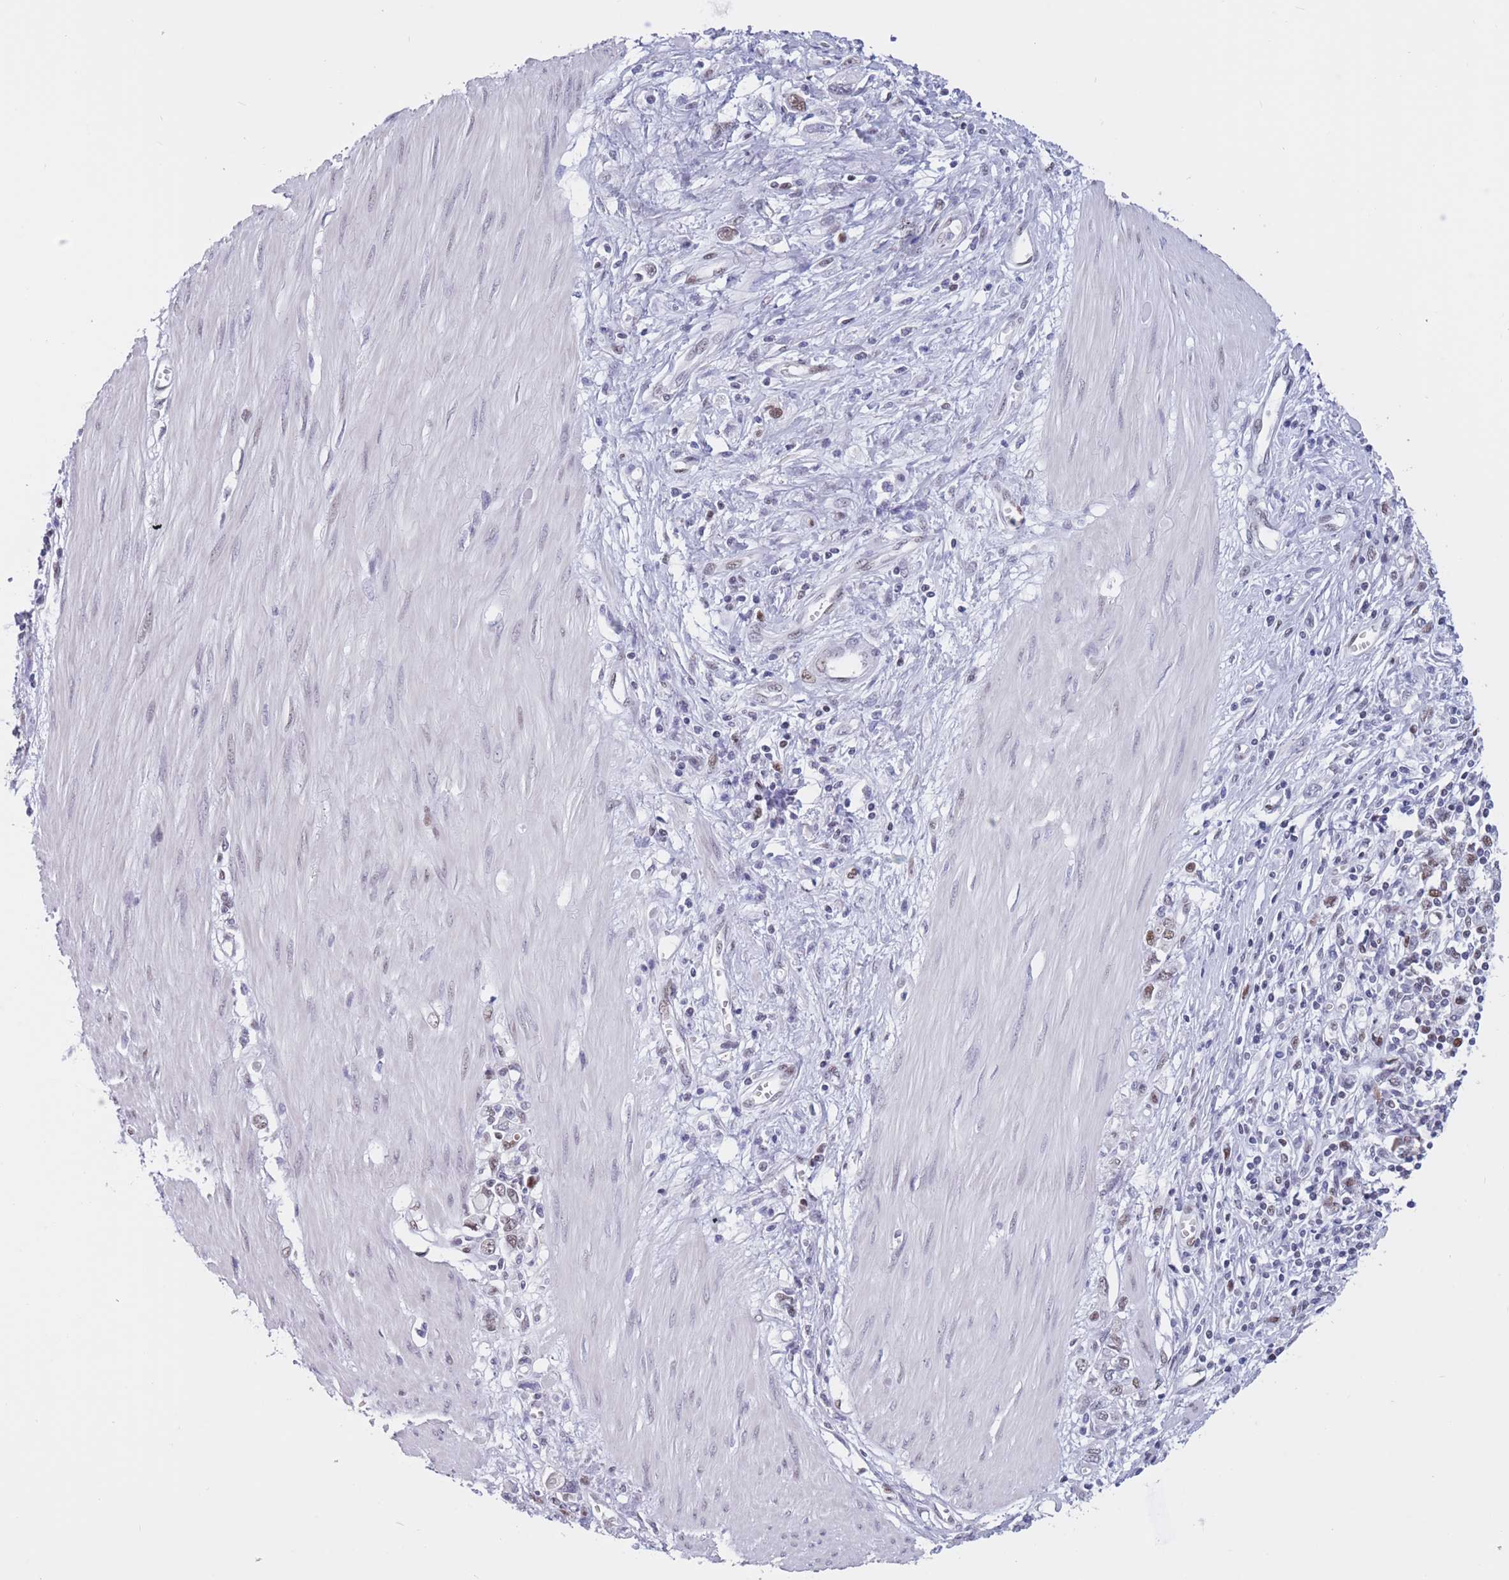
{"staining": {"intensity": "moderate", "quantity": "<25%", "location": "nuclear"}, "tissue": "stomach cancer", "cell_type": "Tumor cells", "image_type": "cancer", "snomed": [{"axis": "morphology", "description": "Adenocarcinoma, NOS"}, {"axis": "topography", "description": "Stomach"}], "caption": "A brown stain highlights moderate nuclear positivity of a protein in human stomach adenocarcinoma tumor cells.", "gene": "NASP", "patient": {"sex": "female", "age": 76}}